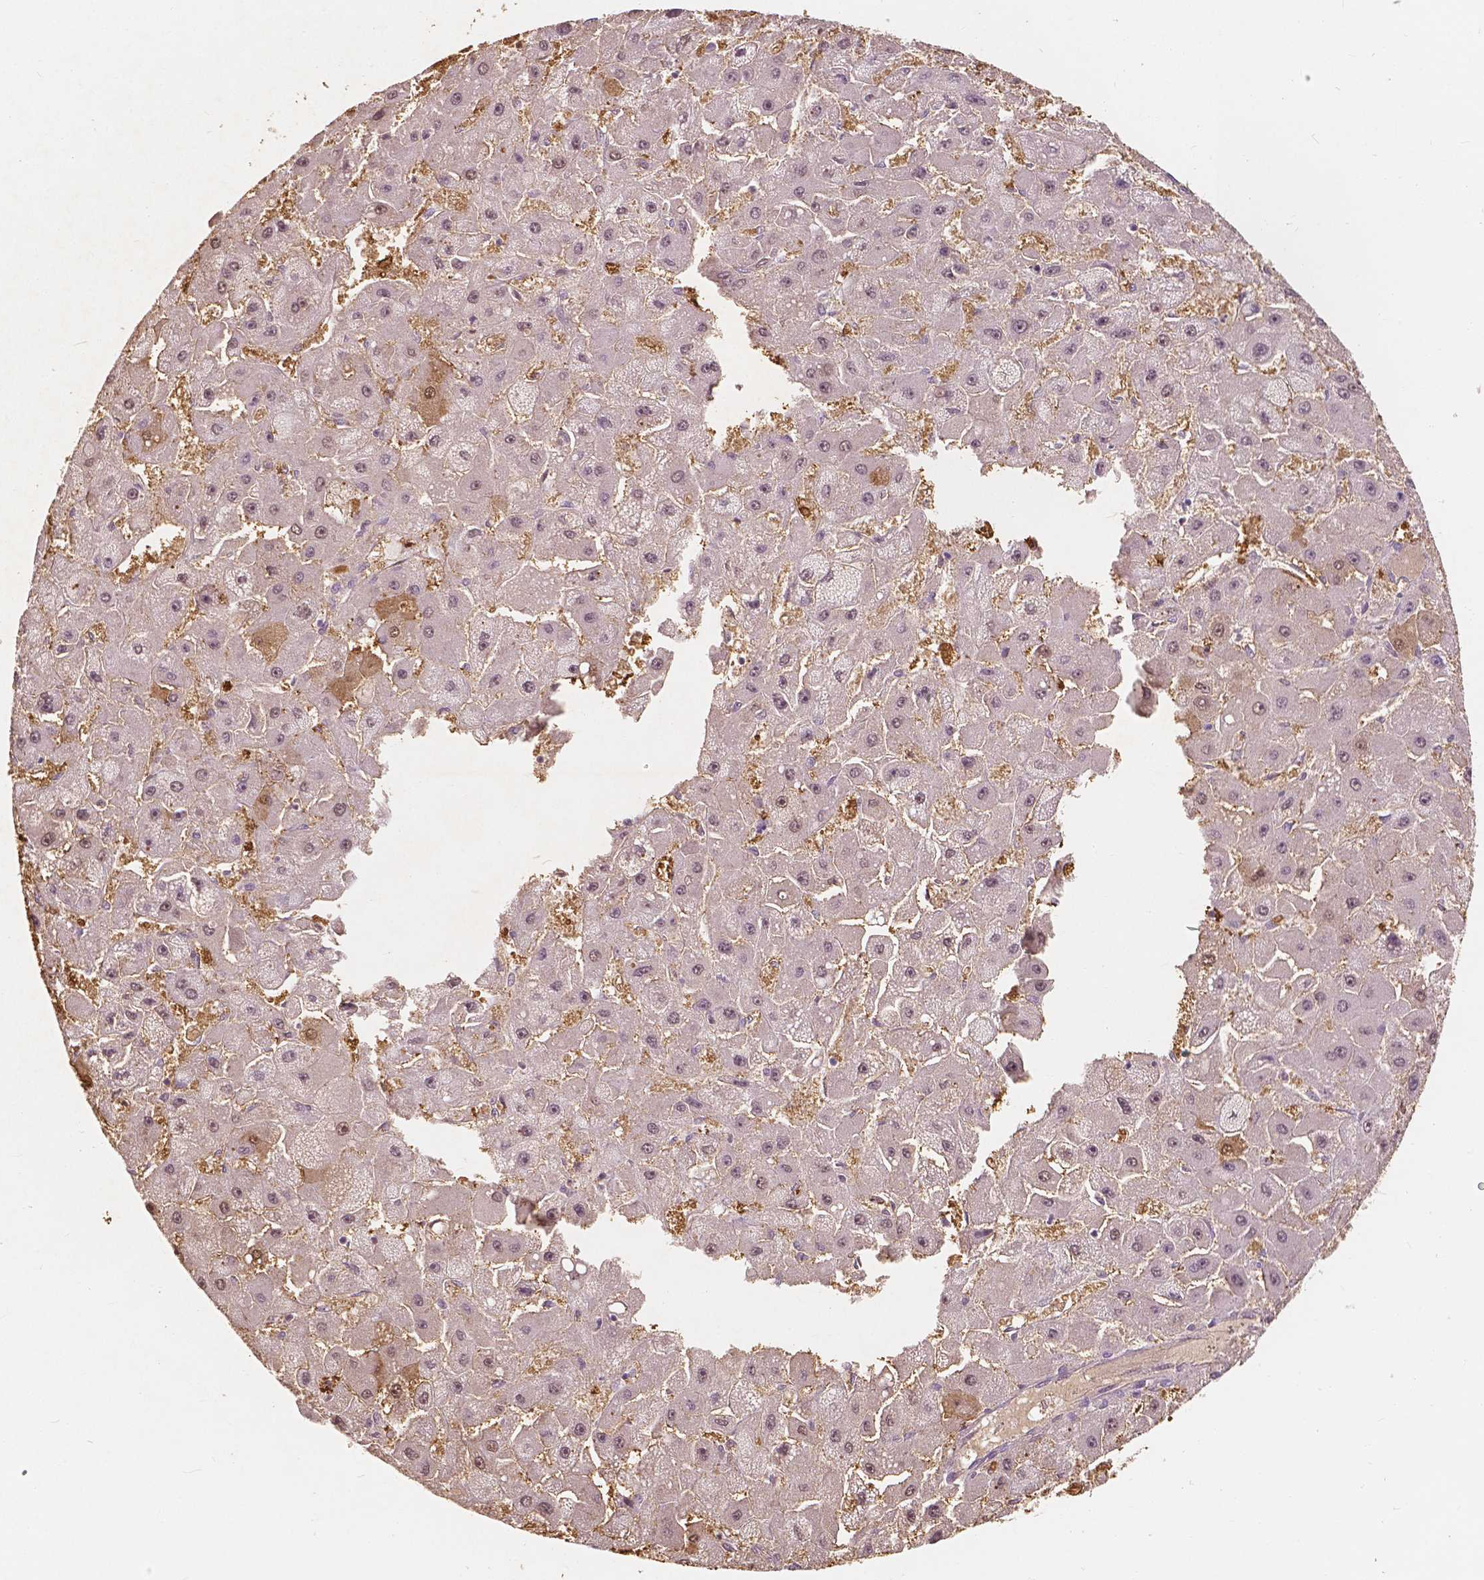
{"staining": {"intensity": "weak", "quantity": "25%-75%", "location": "nuclear"}, "tissue": "liver cancer", "cell_type": "Tumor cells", "image_type": "cancer", "snomed": [{"axis": "morphology", "description": "Carcinoma, Hepatocellular, NOS"}, {"axis": "topography", "description": "Liver"}], "caption": "Liver cancer (hepatocellular carcinoma) was stained to show a protein in brown. There is low levels of weak nuclear positivity in approximately 25%-75% of tumor cells.", "gene": "SAT2", "patient": {"sex": "female", "age": 25}}